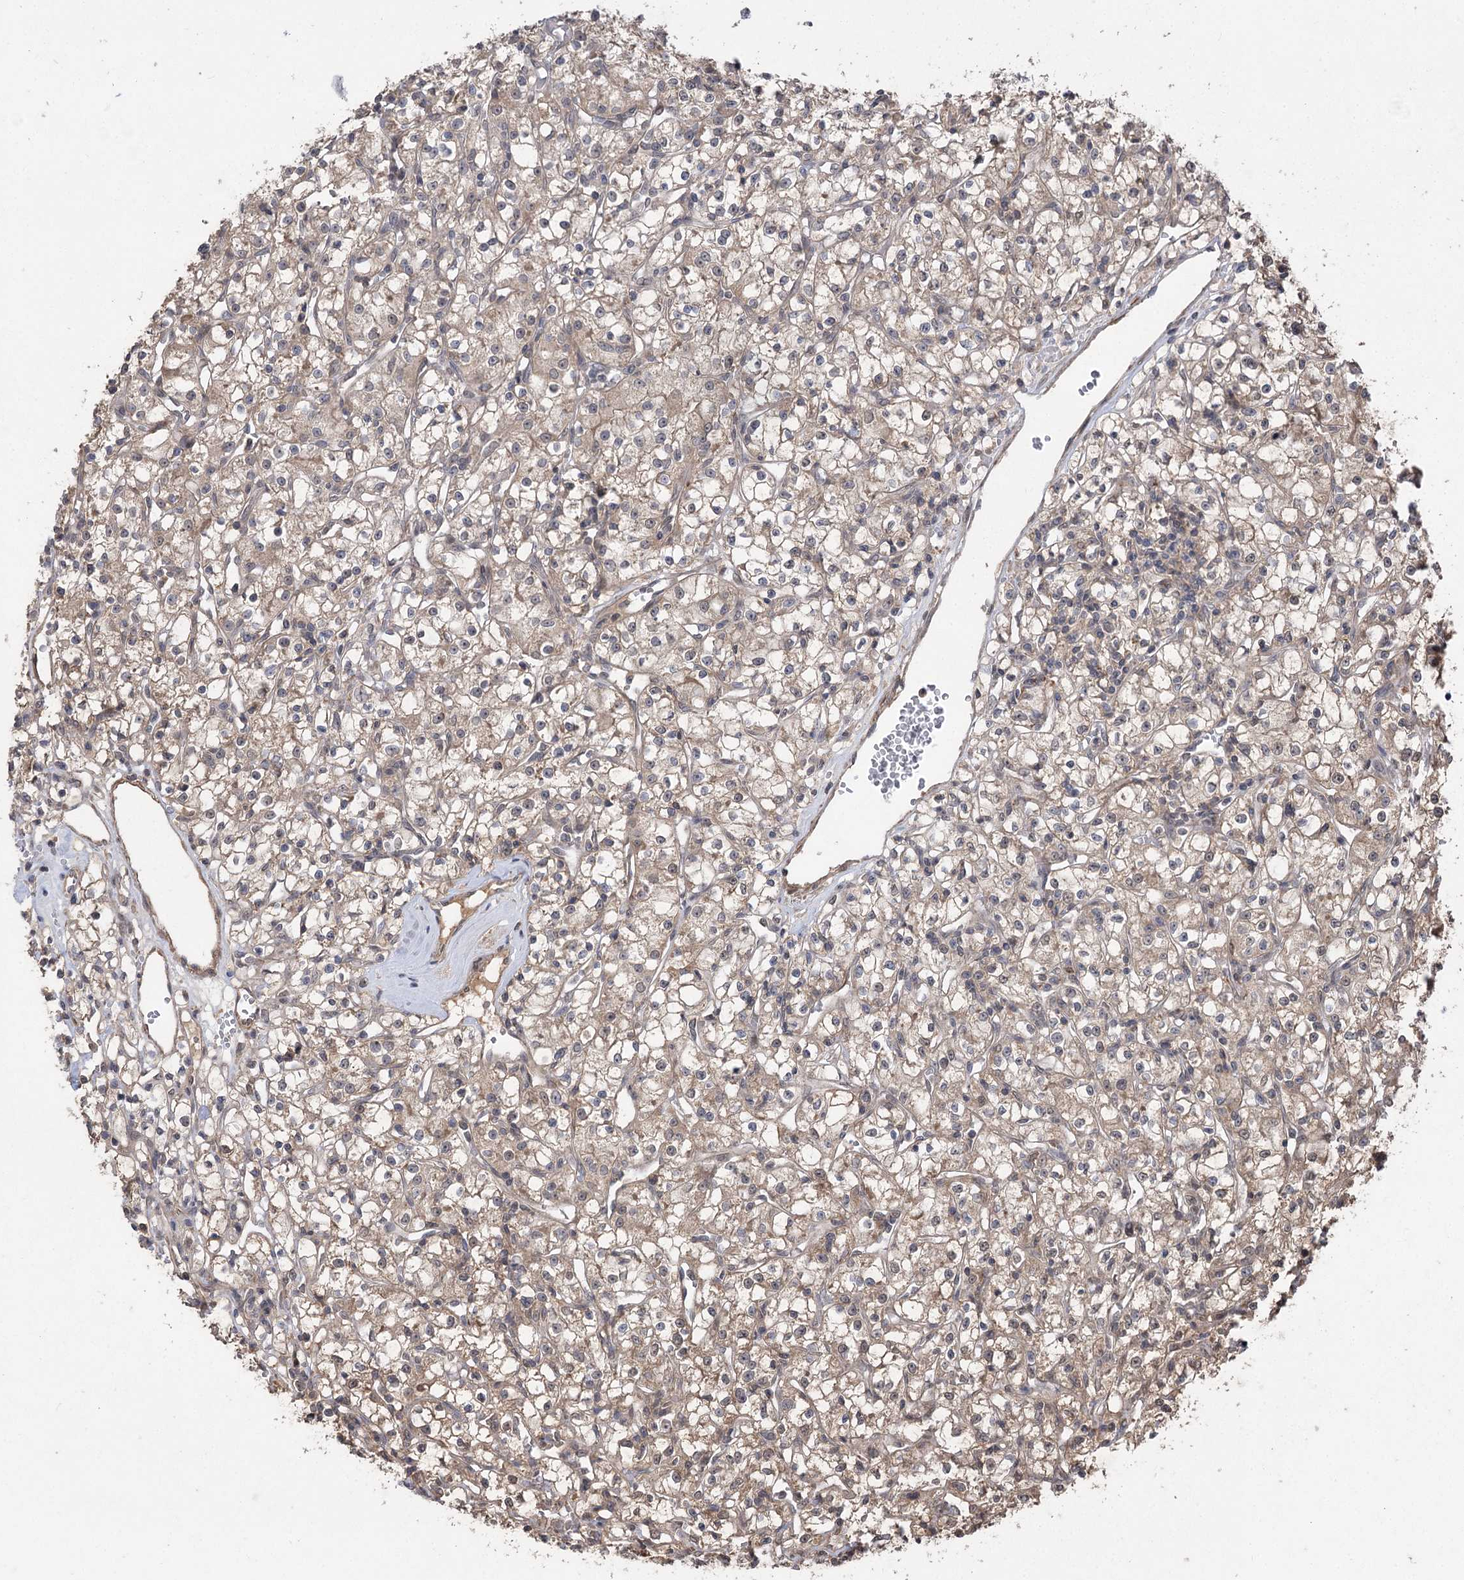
{"staining": {"intensity": "weak", "quantity": ">75%", "location": "cytoplasmic/membranous"}, "tissue": "renal cancer", "cell_type": "Tumor cells", "image_type": "cancer", "snomed": [{"axis": "morphology", "description": "Adenocarcinoma, NOS"}, {"axis": "topography", "description": "Kidney"}], "caption": "A low amount of weak cytoplasmic/membranous staining is present in about >75% of tumor cells in renal cancer (adenocarcinoma) tissue. (Stains: DAB in brown, nuclei in blue, Microscopy: brightfield microscopy at high magnification).", "gene": "TENM2", "patient": {"sex": "female", "age": 59}}